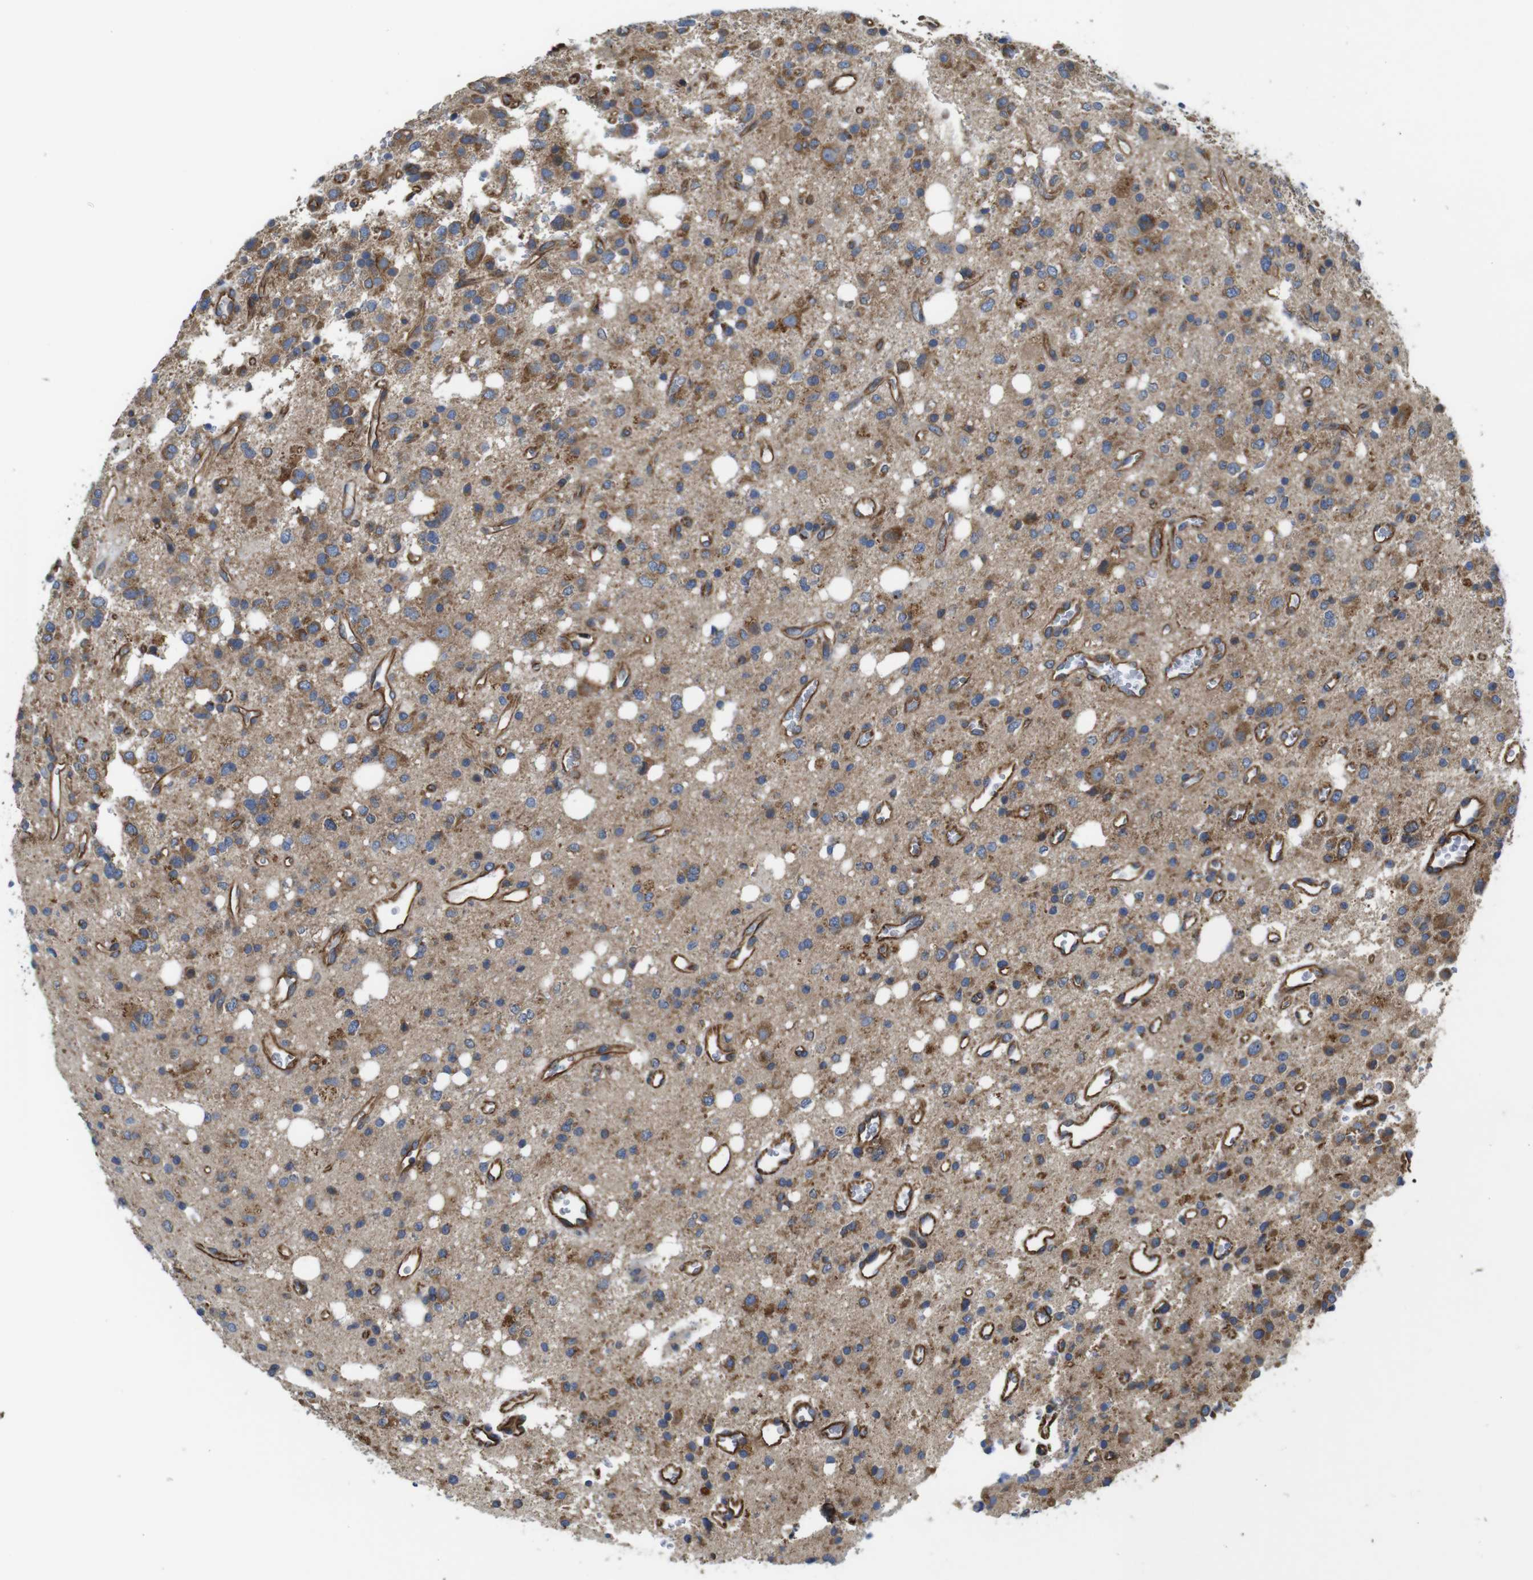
{"staining": {"intensity": "moderate", "quantity": "25%-75%", "location": "cytoplasmic/membranous"}, "tissue": "glioma", "cell_type": "Tumor cells", "image_type": "cancer", "snomed": [{"axis": "morphology", "description": "Glioma, malignant, High grade"}, {"axis": "topography", "description": "Brain"}], "caption": "Immunohistochemistry (DAB (3,3'-diaminobenzidine)) staining of human high-grade glioma (malignant) demonstrates moderate cytoplasmic/membranous protein positivity in about 25%-75% of tumor cells.", "gene": "POMK", "patient": {"sex": "male", "age": 47}}